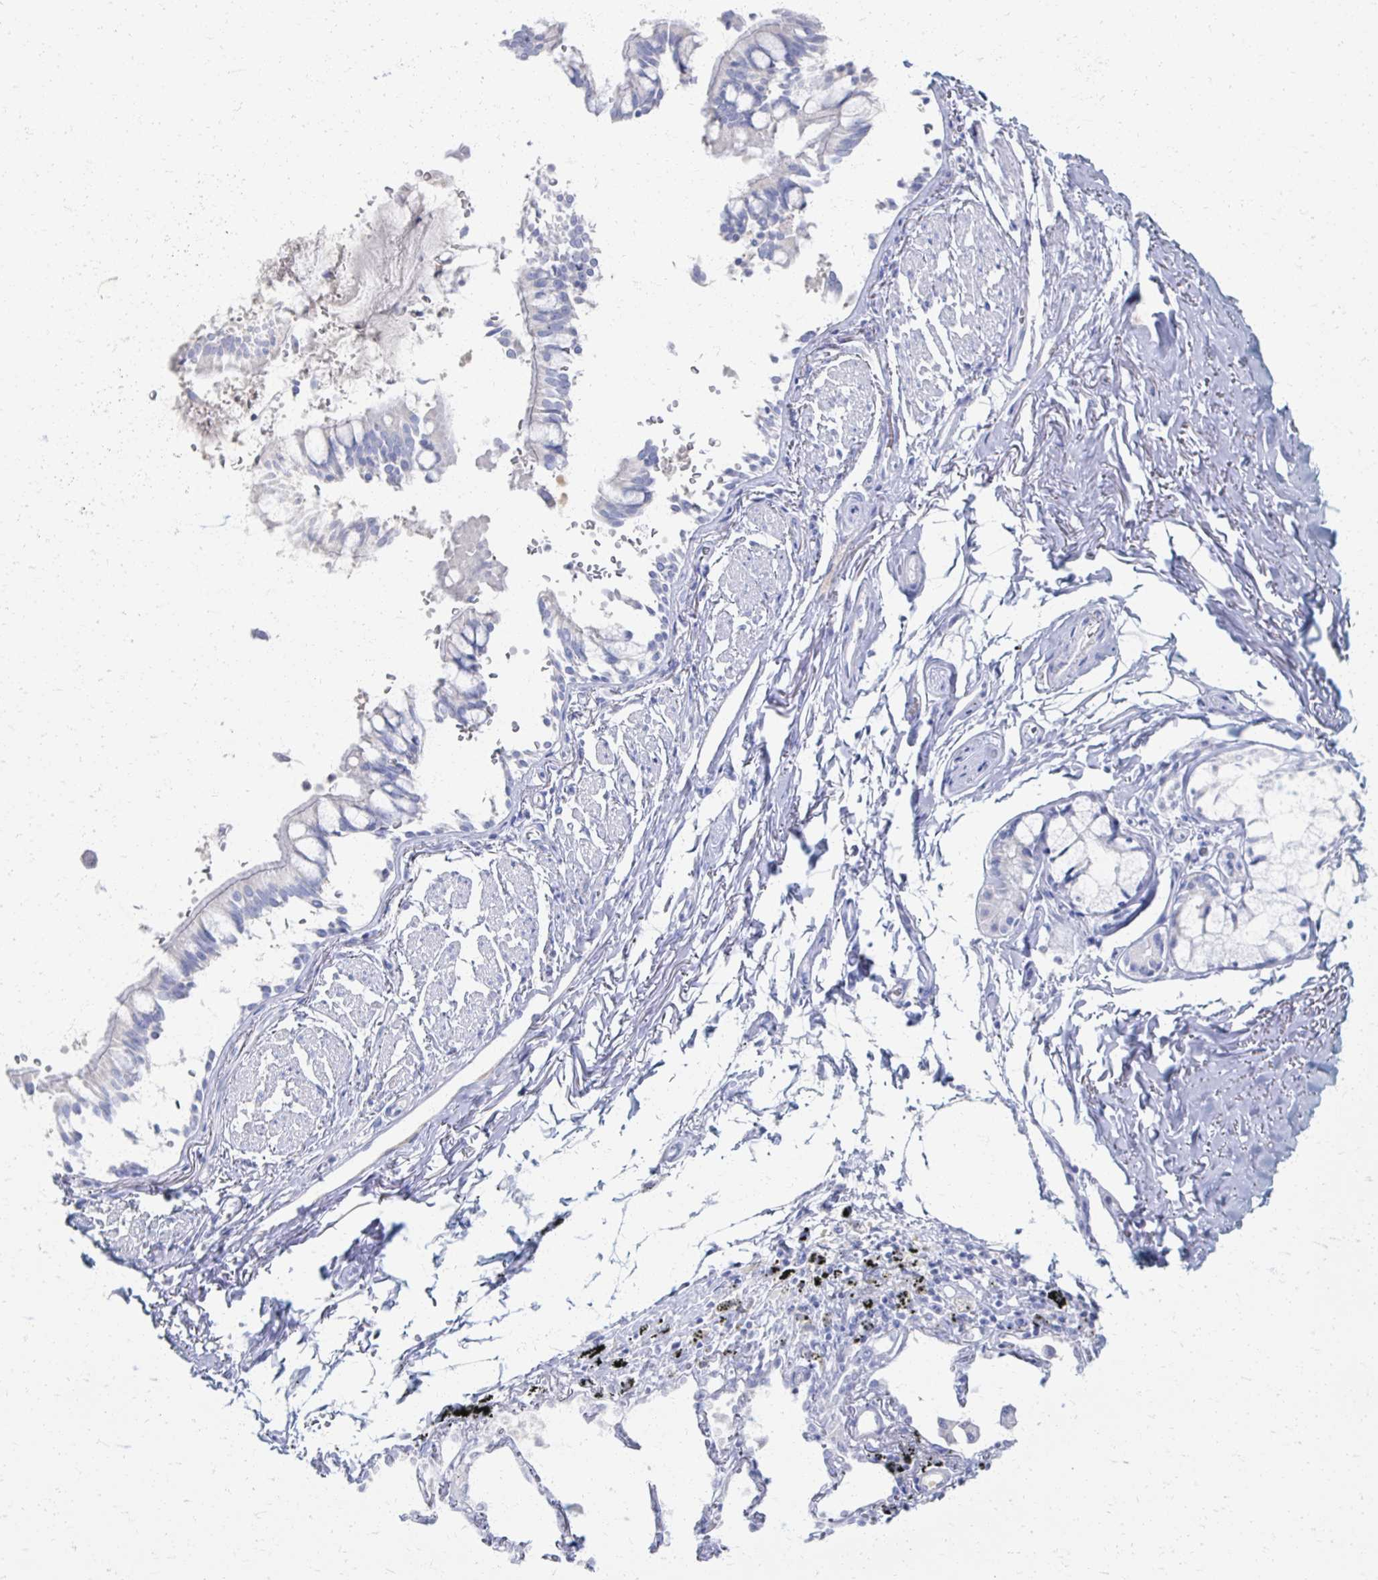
{"staining": {"intensity": "negative", "quantity": "none", "location": "none"}, "tissue": "bronchus", "cell_type": "Respiratory epithelial cells", "image_type": "normal", "snomed": [{"axis": "morphology", "description": "Normal tissue, NOS"}, {"axis": "topography", "description": "Bronchus"}], "caption": "Respiratory epithelial cells show no significant protein positivity in normal bronchus. The staining is performed using DAB (3,3'-diaminobenzidine) brown chromogen with nuclei counter-stained in using hematoxylin.", "gene": "PRR20A", "patient": {"sex": "male", "age": 70}}